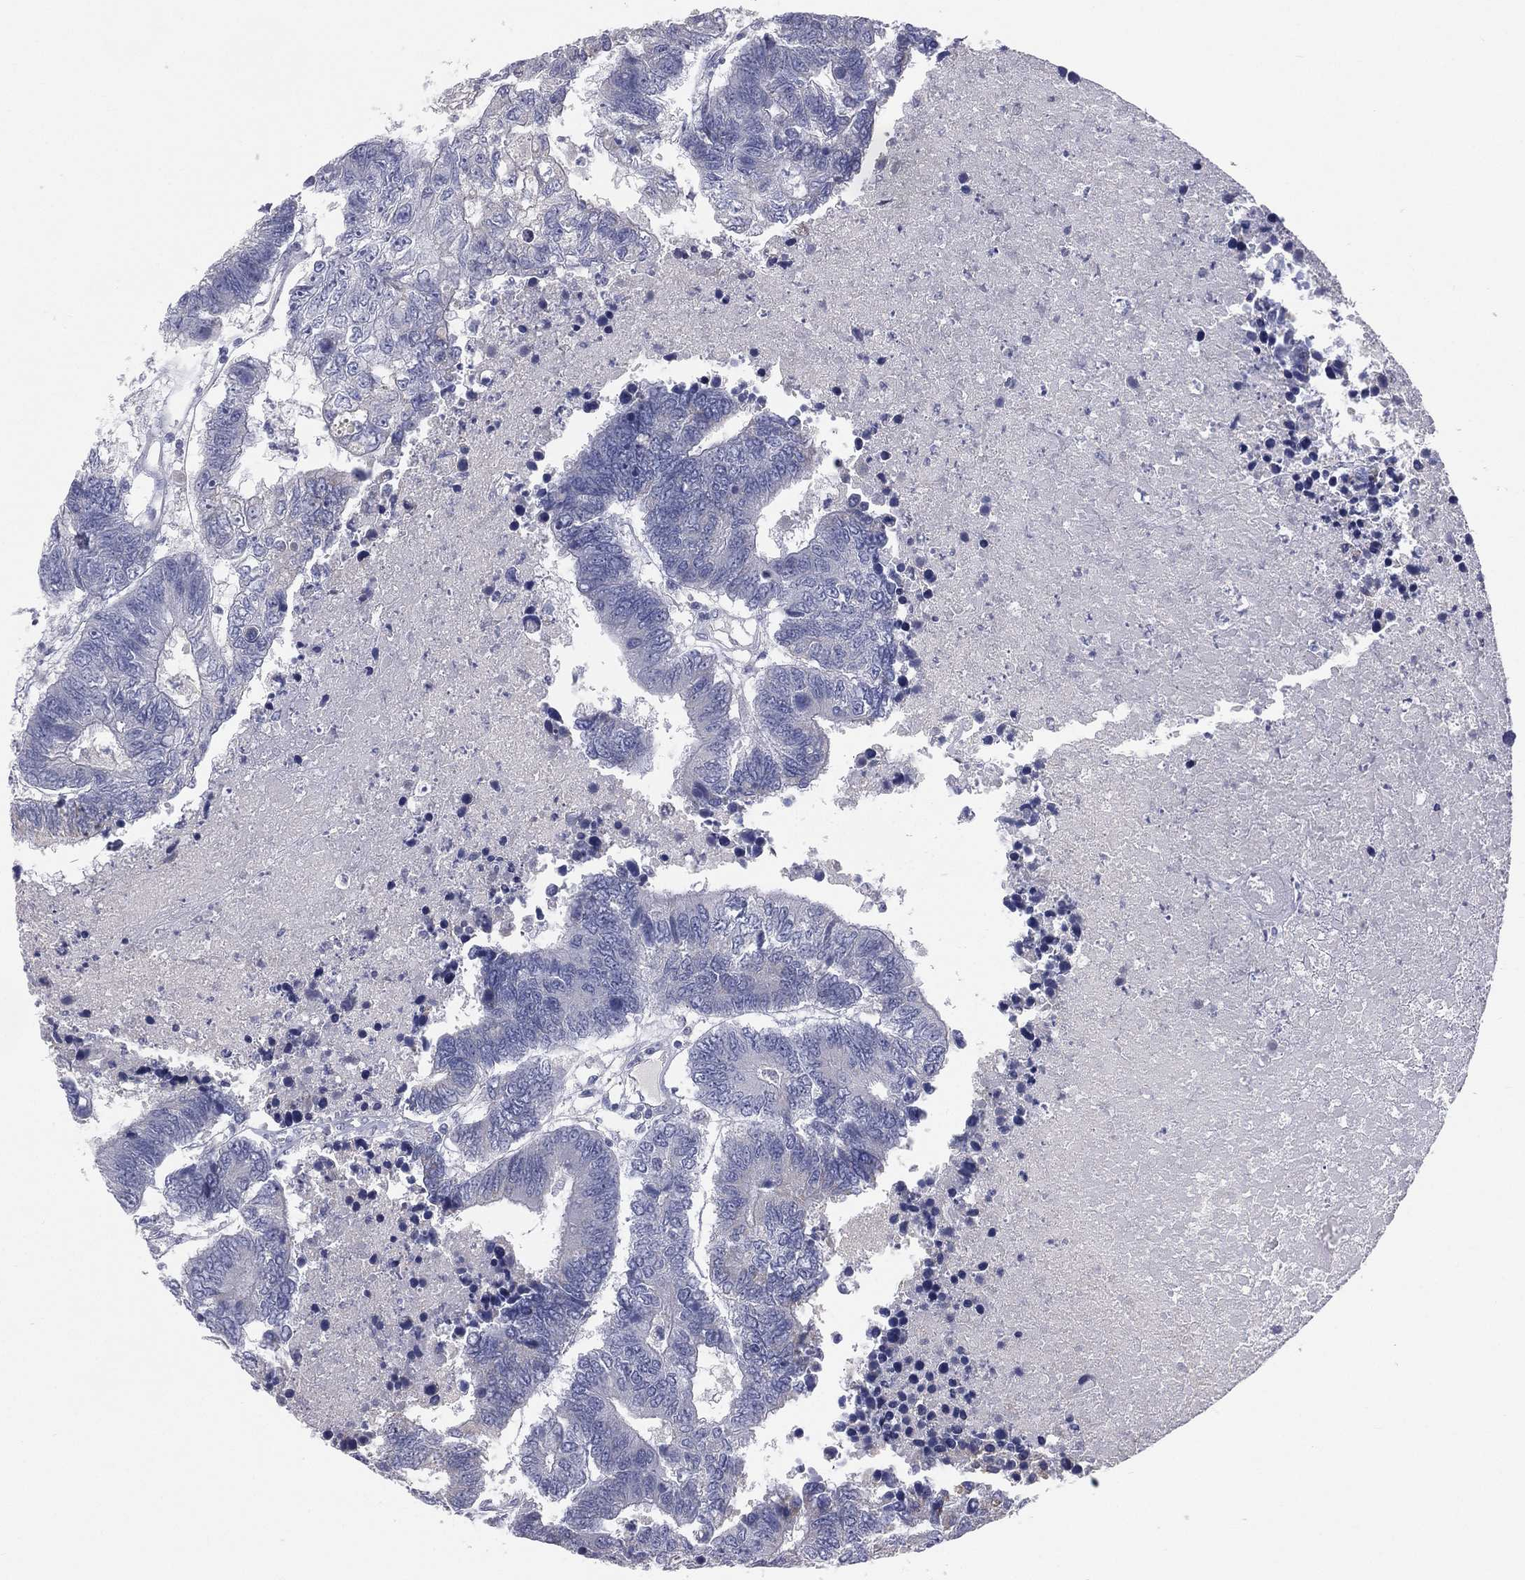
{"staining": {"intensity": "negative", "quantity": "none", "location": "none"}, "tissue": "colorectal cancer", "cell_type": "Tumor cells", "image_type": "cancer", "snomed": [{"axis": "morphology", "description": "Adenocarcinoma, NOS"}, {"axis": "topography", "description": "Colon"}], "caption": "High magnification brightfield microscopy of colorectal cancer stained with DAB (brown) and counterstained with hematoxylin (blue): tumor cells show no significant positivity.", "gene": "STK31", "patient": {"sex": "female", "age": 48}}